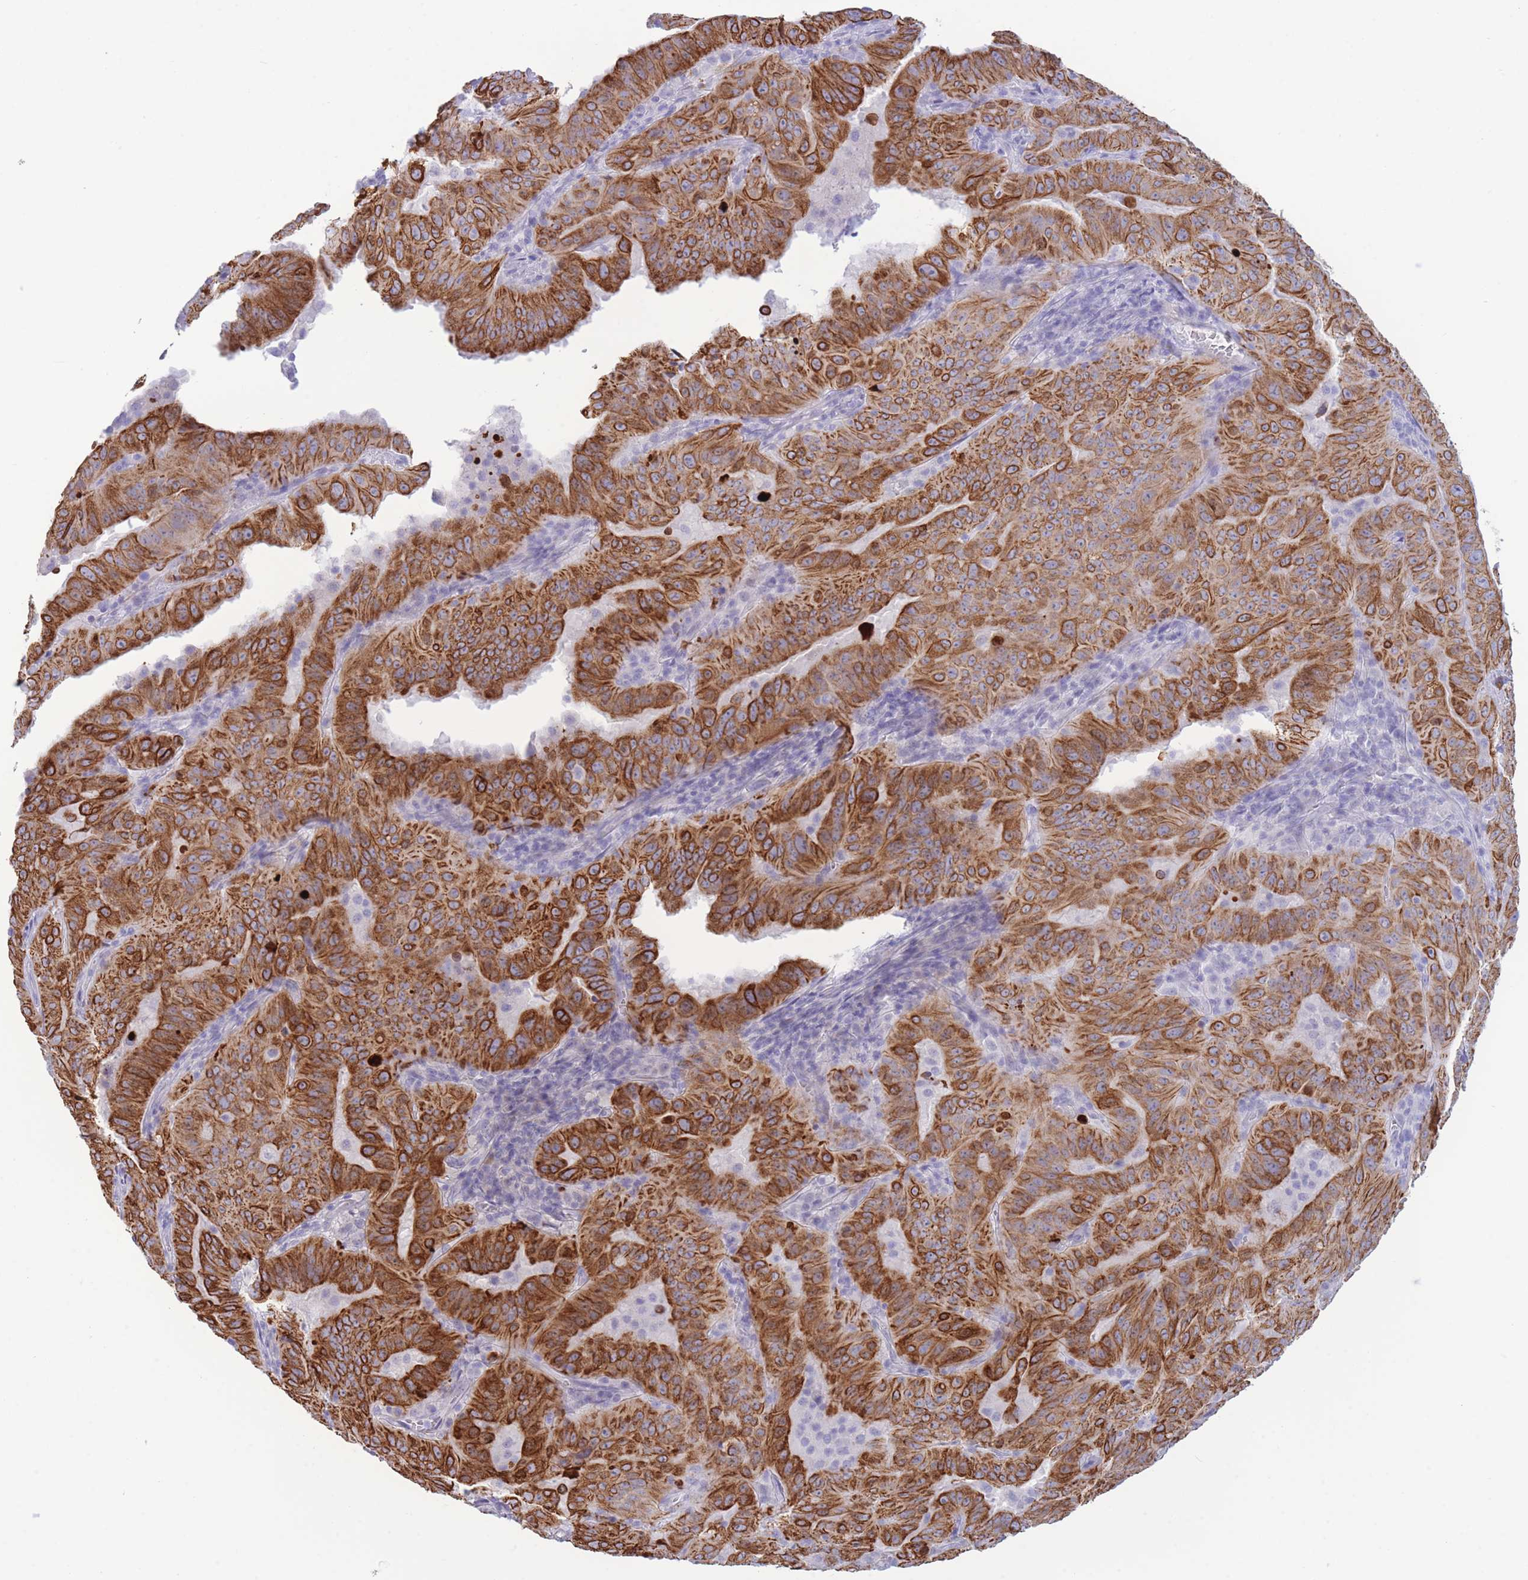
{"staining": {"intensity": "strong", "quantity": ">75%", "location": "cytoplasmic/membranous"}, "tissue": "pancreatic cancer", "cell_type": "Tumor cells", "image_type": "cancer", "snomed": [{"axis": "morphology", "description": "Adenocarcinoma, NOS"}, {"axis": "topography", "description": "Pancreas"}], "caption": "The micrograph displays a brown stain indicating the presence of a protein in the cytoplasmic/membranous of tumor cells in pancreatic adenocarcinoma. The staining is performed using DAB (3,3'-diaminobenzidine) brown chromogen to label protein expression. The nuclei are counter-stained blue using hematoxylin.", "gene": "VWA8", "patient": {"sex": "male", "age": 63}}